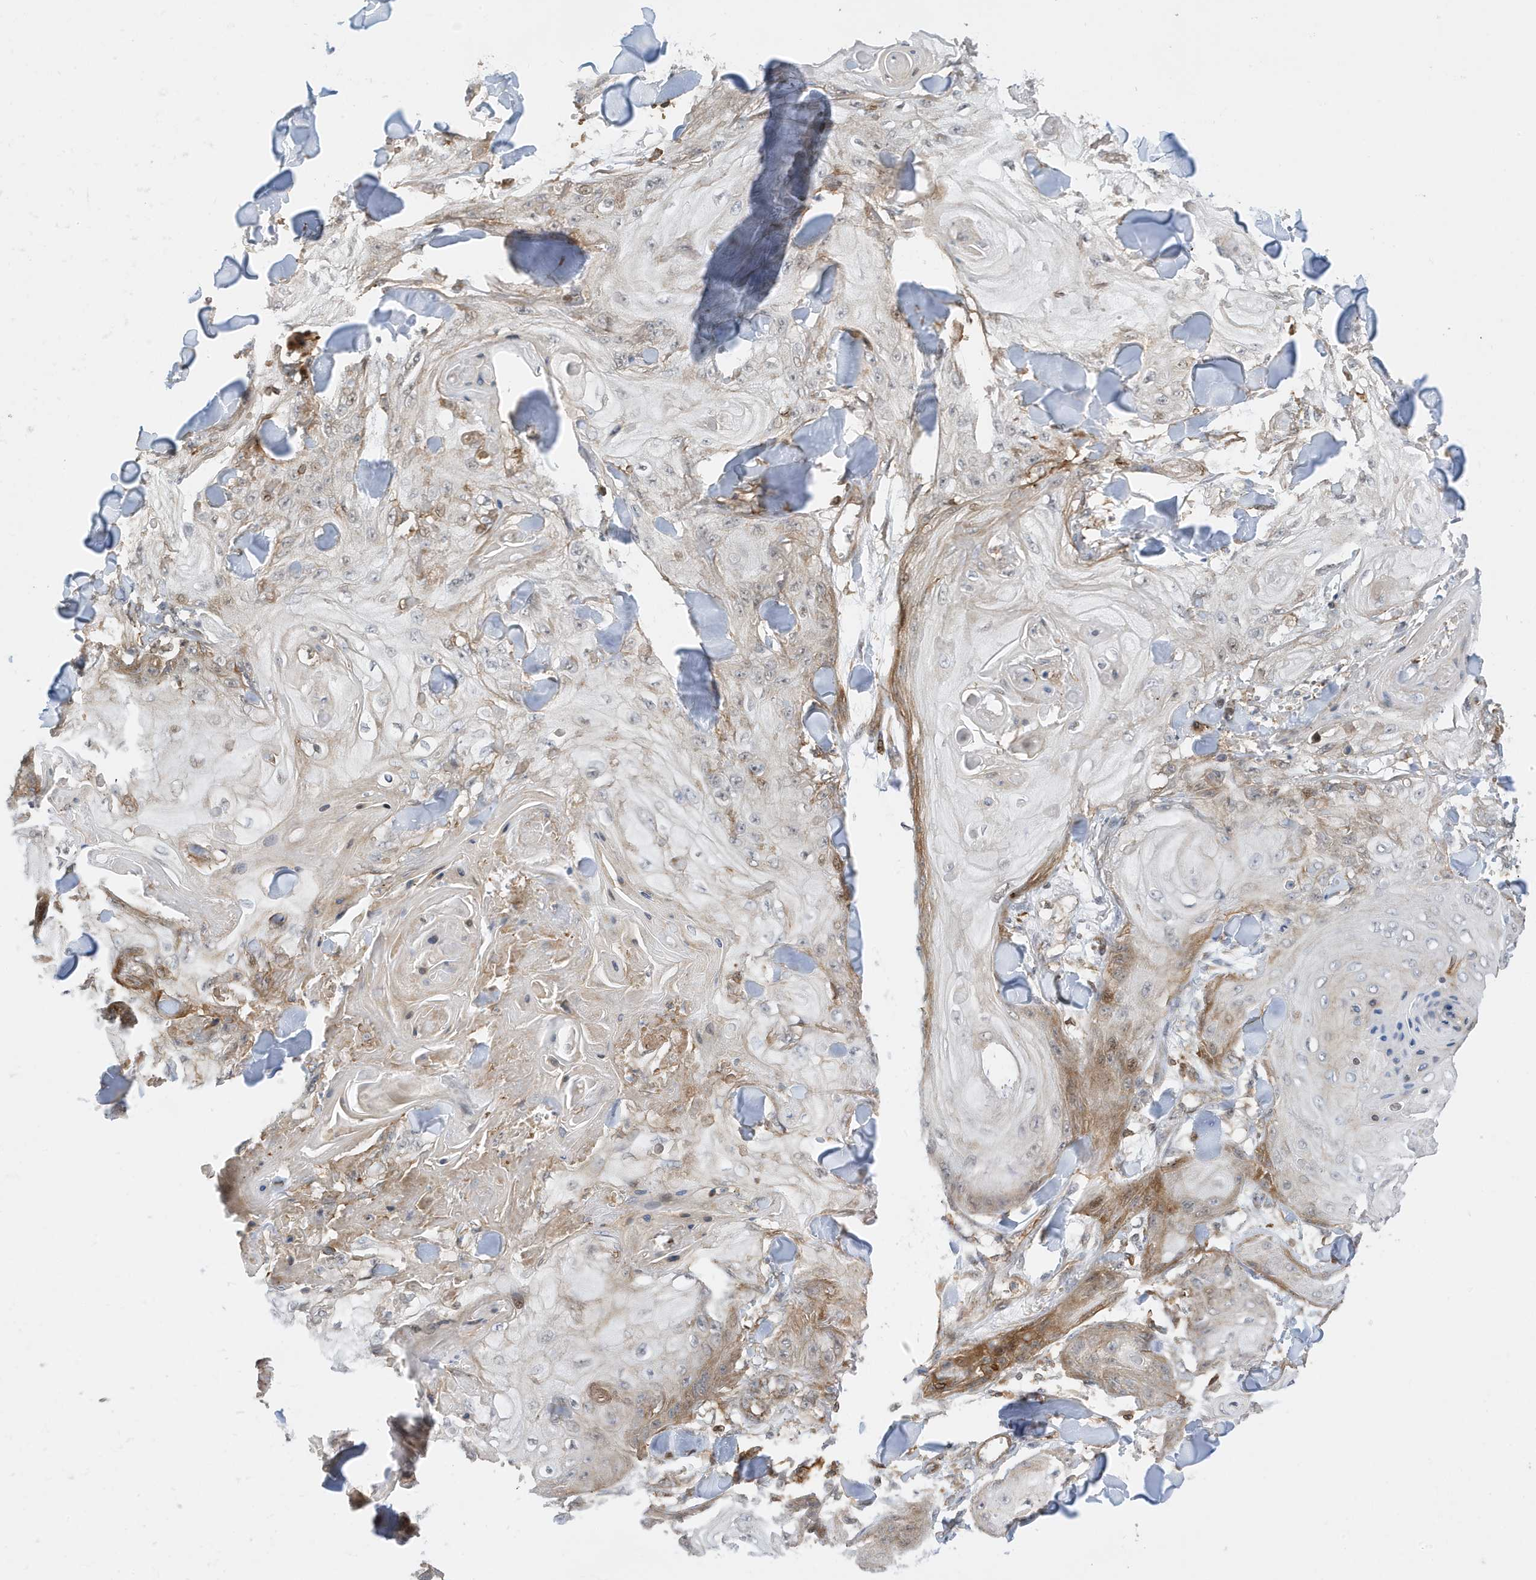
{"staining": {"intensity": "weak", "quantity": "<25%", "location": "cytoplasmic/membranous"}, "tissue": "skin cancer", "cell_type": "Tumor cells", "image_type": "cancer", "snomed": [{"axis": "morphology", "description": "Squamous cell carcinoma, NOS"}, {"axis": "topography", "description": "Skin"}], "caption": "Protein analysis of skin cancer (squamous cell carcinoma) exhibits no significant positivity in tumor cells.", "gene": "TATDN3", "patient": {"sex": "male", "age": 74}}